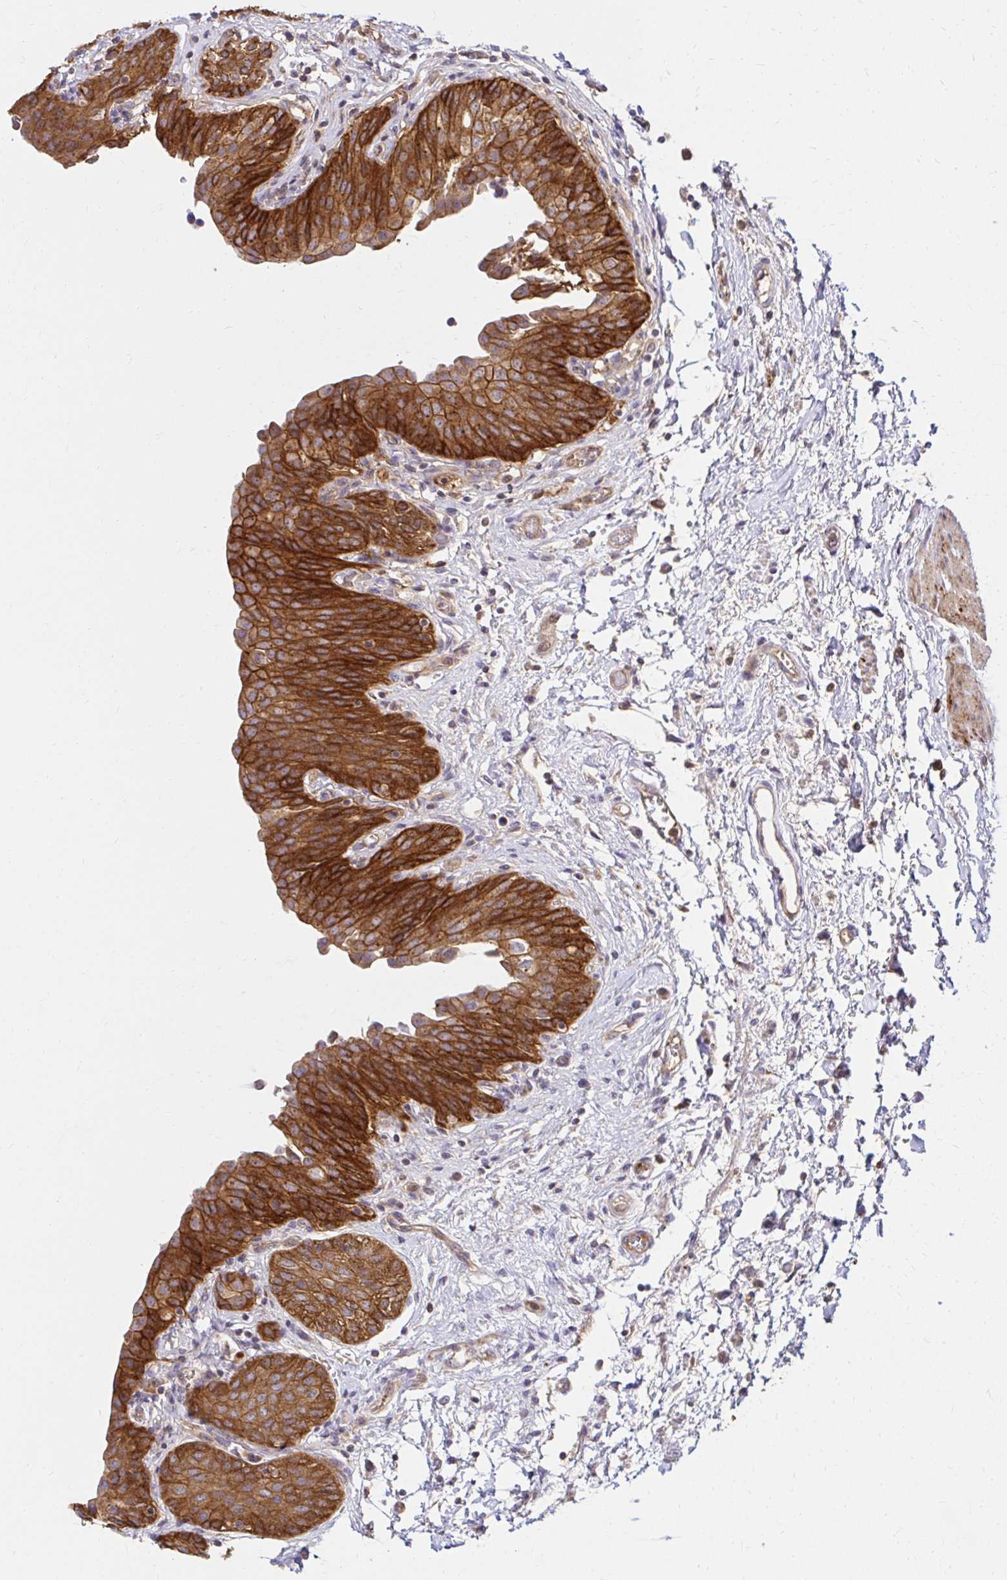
{"staining": {"intensity": "strong", "quantity": ">75%", "location": "cytoplasmic/membranous"}, "tissue": "urinary bladder", "cell_type": "Urothelial cells", "image_type": "normal", "snomed": [{"axis": "morphology", "description": "Normal tissue, NOS"}, {"axis": "topography", "description": "Urinary bladder"}], "caption": "DAB immunohistochemical staining of unremarkable human urinary bladder demonstrates strong cytoplasmic/membranous protein positivity in approximately >75% of urothelial cells. The staining was performed using DAB, with brown indicating positive protein expression. Nuclei are stained blue with hematoxylin.", "gene": "ITGA2", "patient": {"sex": "male", "age": 68}}